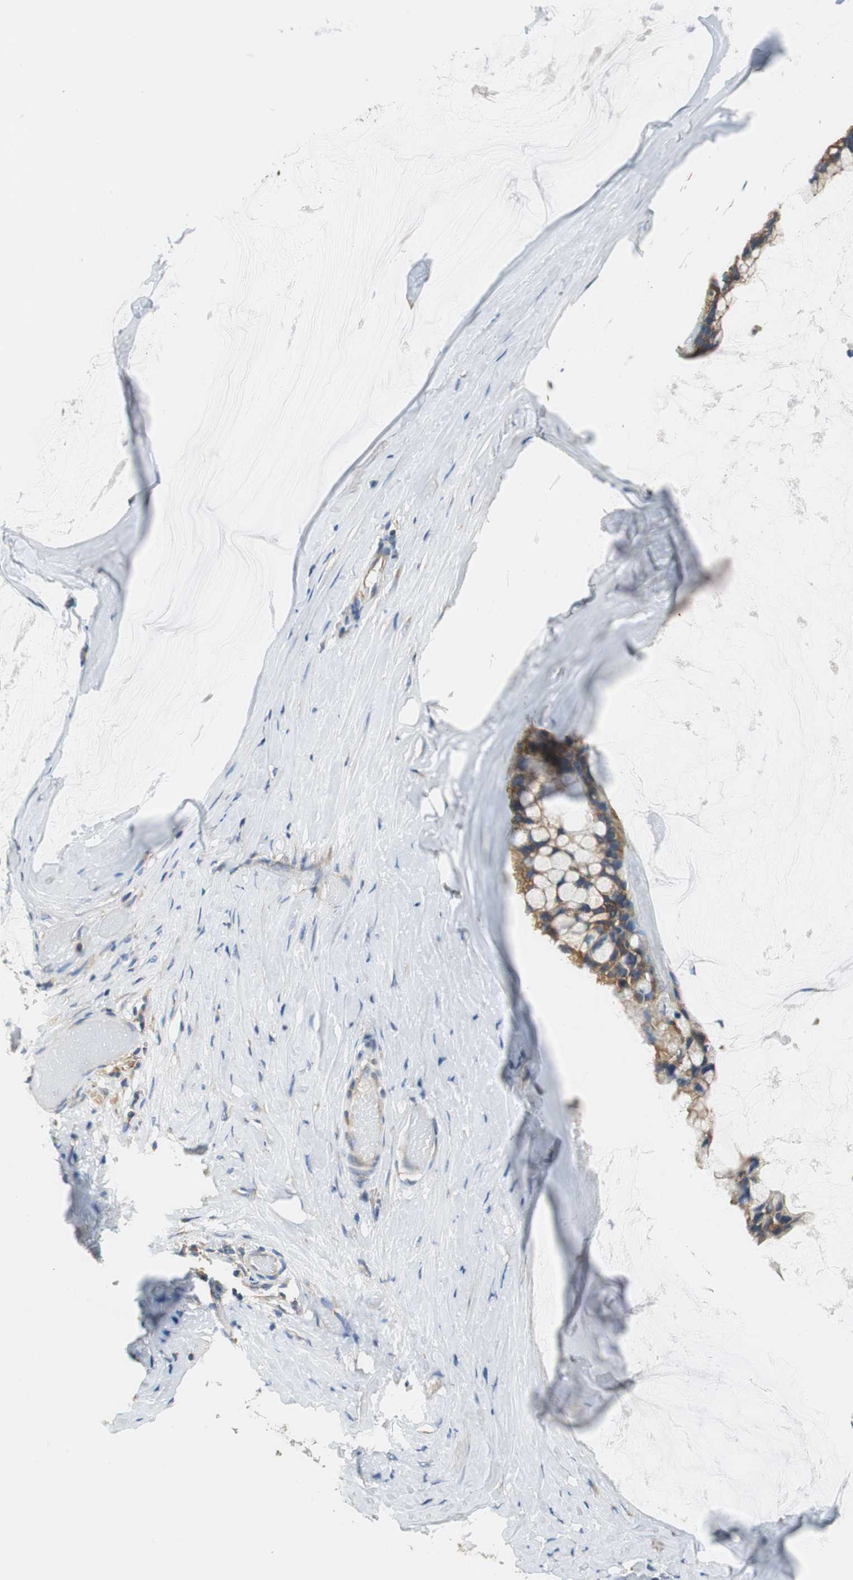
{"staining": {"intensity": "moderate", "quantity": ">75%", "location": "cytoplasmic/membranous"}, "tissue": "ovarian cancer", "cell_type": "Tumor cells", "image_type": "cancer", "snomed": [{"axis": "morphology", "description": "Cystadenocarcinoma, mucinous, NOS"}, {"axis": "topography", "description": "Ovary"}], "caption": "This is an image of IHC staining of ovarian cancer (mucinous cystadenocarcinoma), which shows moderate staining in the cytoplasmic/membranous of tumor cells.", "gene": "CNOT3", "patient": {"sex": "female", "age": 39}}